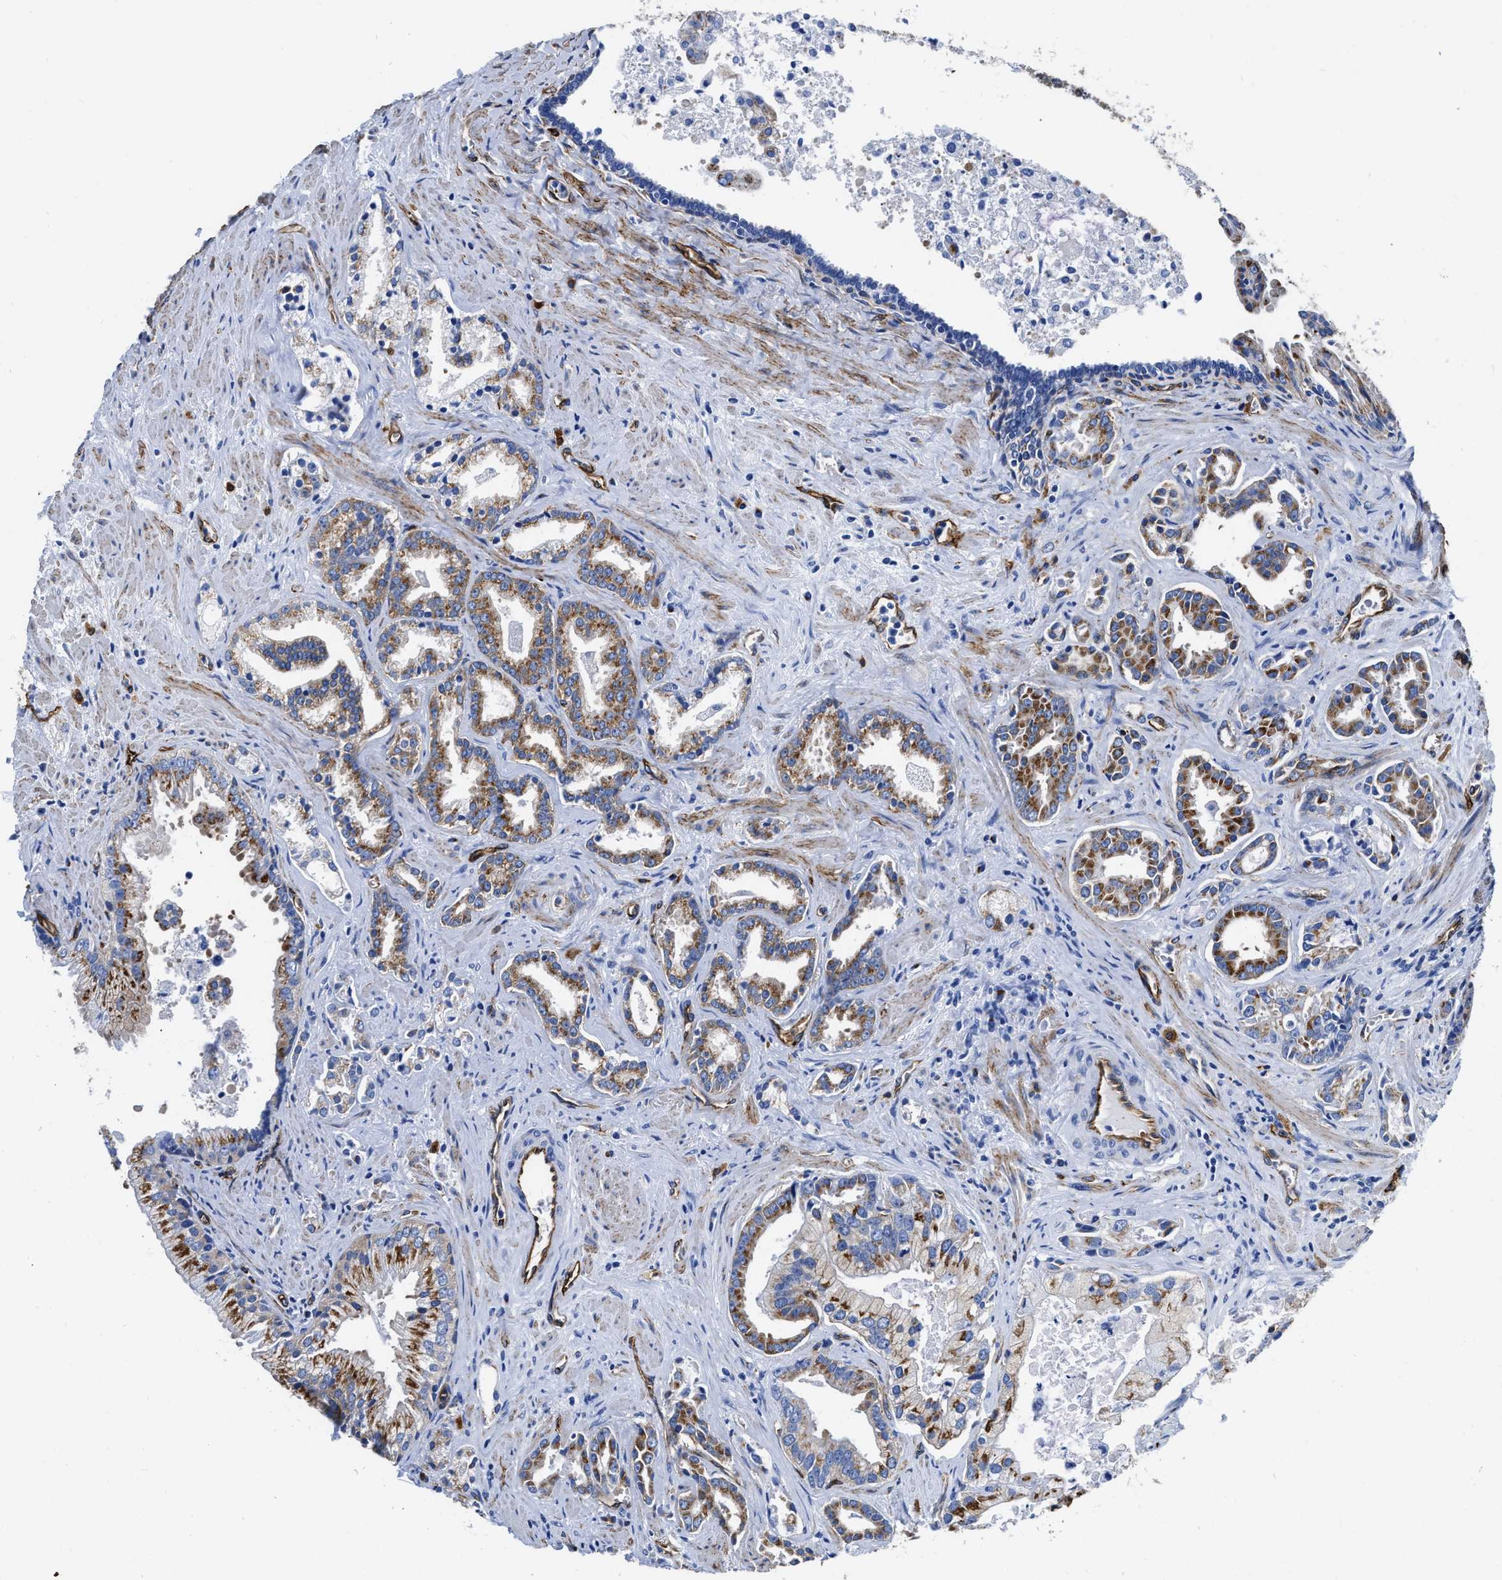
{"staining": {"intensity": "moderate", "quantity": ">75%", "location": "cytoplasmic/membranous"}, "tissue": "prostate cancer", "cell_type": "Tumor cells", "image_type": "cancer", "snomed": [{"axis": "morphology", "description": "Adenocarcinoma, High grade"}, {"axis": "topography", "description": "Prostate"}], "caption": "Immunohistochemistry (IHC) of prostate cancer (adenocarcinoma (high-grade)) demonstrates medium levels of moderate cytoplasmic/membranous expression in about >75% of tumor cells.", "gene": "TVP23B", "patient": {"sex": "male", "age": 67}}